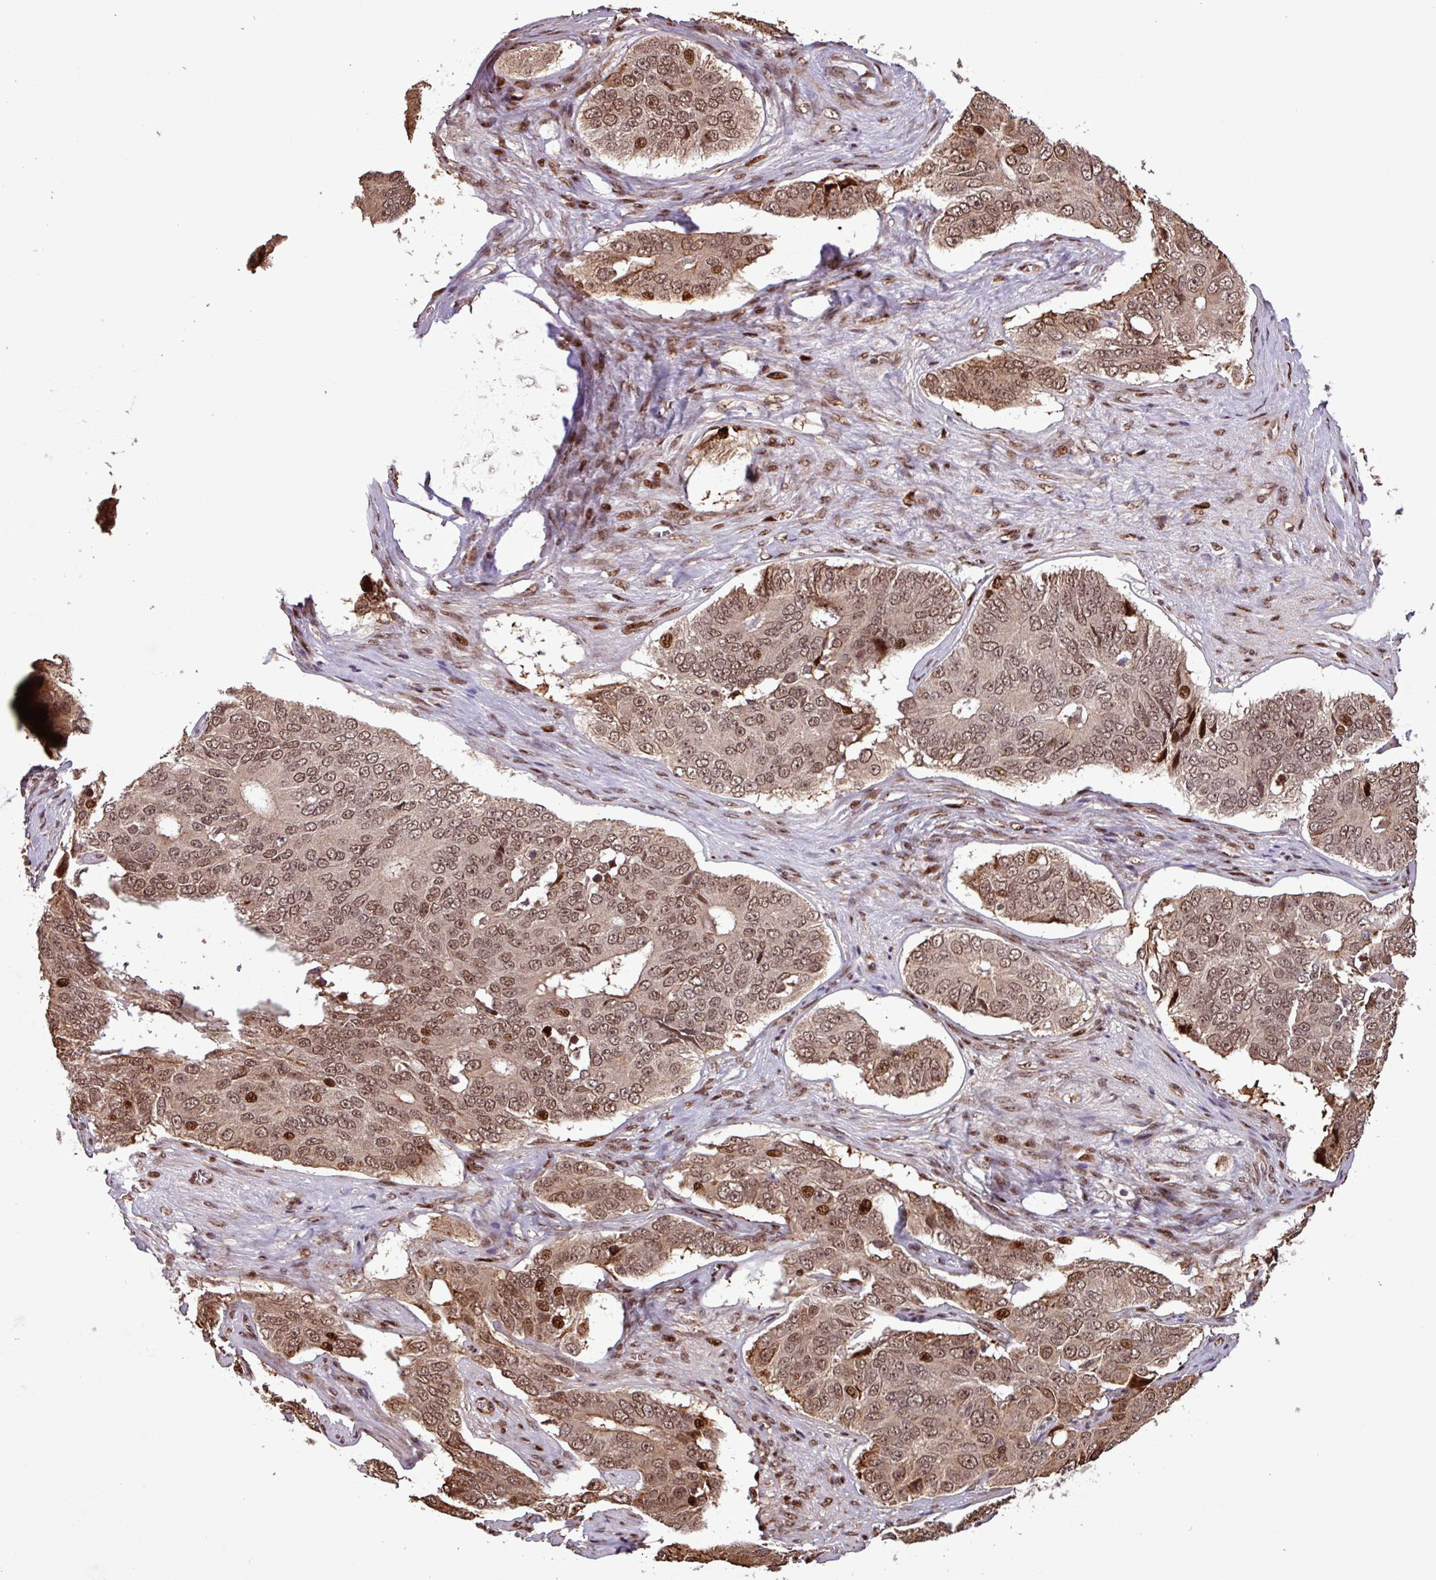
{"staining": {"intensity": "moderate", "quantity": ">75%", "location": "cytoplasmic/membranous,nuclear"}, "tissue": "ovarian cancer", "cell_type": "Tumor cells", "image_type": "cancer", "snomed": [{"axis": "morphology", "description": "Carcinoma, endometroid"}, {"axis": "topography", "description": "Ovary"}], "caption": "IHC photomicrograph of human ovarian cancer stained for a protein (brown), which shows medium levels of moderate cytoplasmic/membranous and nuclear expression in about >75% of tumor cells.", "gene": "SLC22A24", "patient": {"sex": "female", "age": 51}}